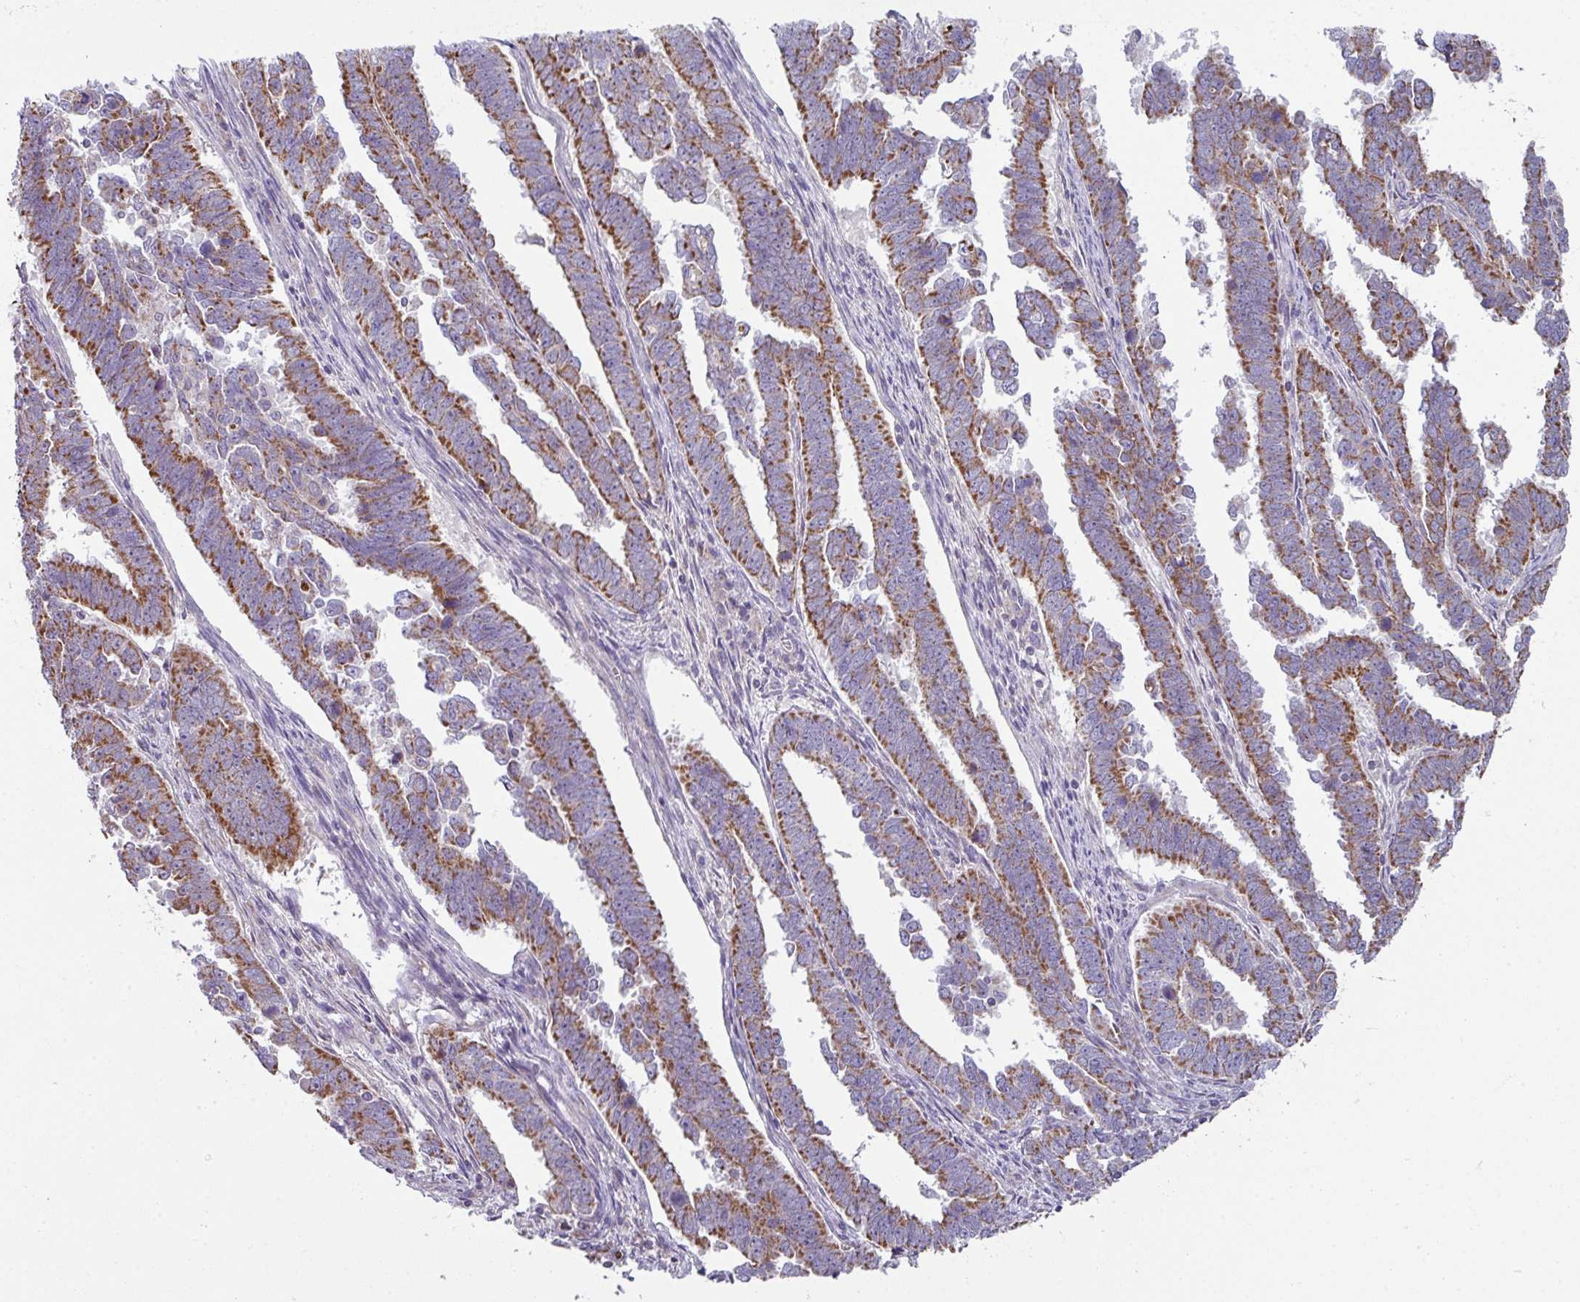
{"staining": {"intensity": "strong", "quantity": ">75%", "location": "cytoplasmic/membranous"}, "tissue": "endometrial cancer", "cell_type": "Tumor cells", "image_type": "cancer", "snomed": [{"axis": "morphology", "description": "Adenocarcinoma, NOS"}, {"axis": "topography", "description": "Endometrium"}], "caption": "Adenocarcinoma (endometrial) stained with DAB (3,3'-diaminobenzidine) IHC demonstrates high levels of strong cytoplasmic/membranous expression in about >75% of tumor cells.", "gene": "LRRC9", "patient": {"sex": "female", "age": 75}}